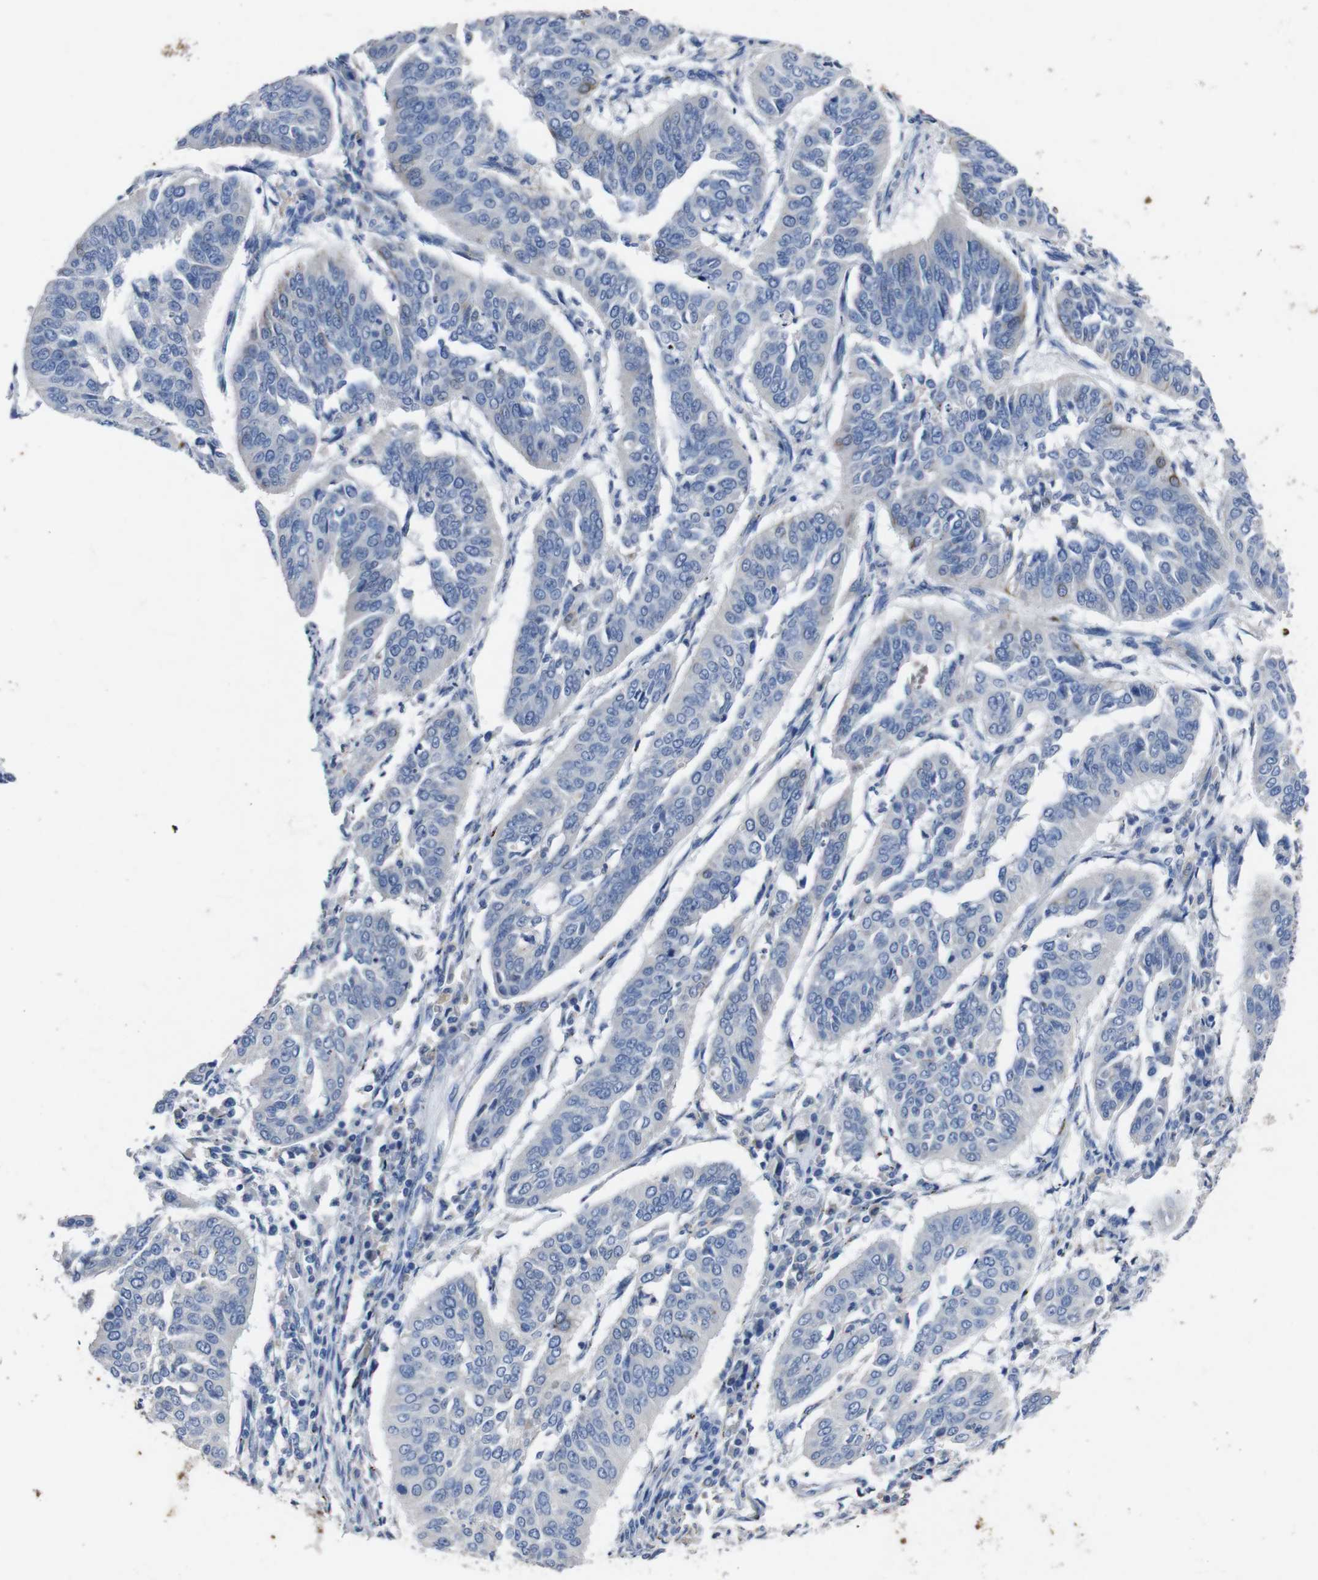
{"staining": {"intensity": "negative", "quantity": "none", "location": "none"}, "tissue": "cervical cancer", "cell_type": "Tumor cells", "image_type": "cancer", "snomed": [{"axis": "morphology", "description": "Normal tissue, NOS"}, {"axis": "morphology", "description": "Squamous cell carcinoma, NOS"}, {"axis": "topography", "description": "Cervix"}], "caption": "There is no significant positivity in tumor cells of cervical squamous cell carcinoma.", "gene": "GJB2", "patient": {"sex": "female", "age": 39}}